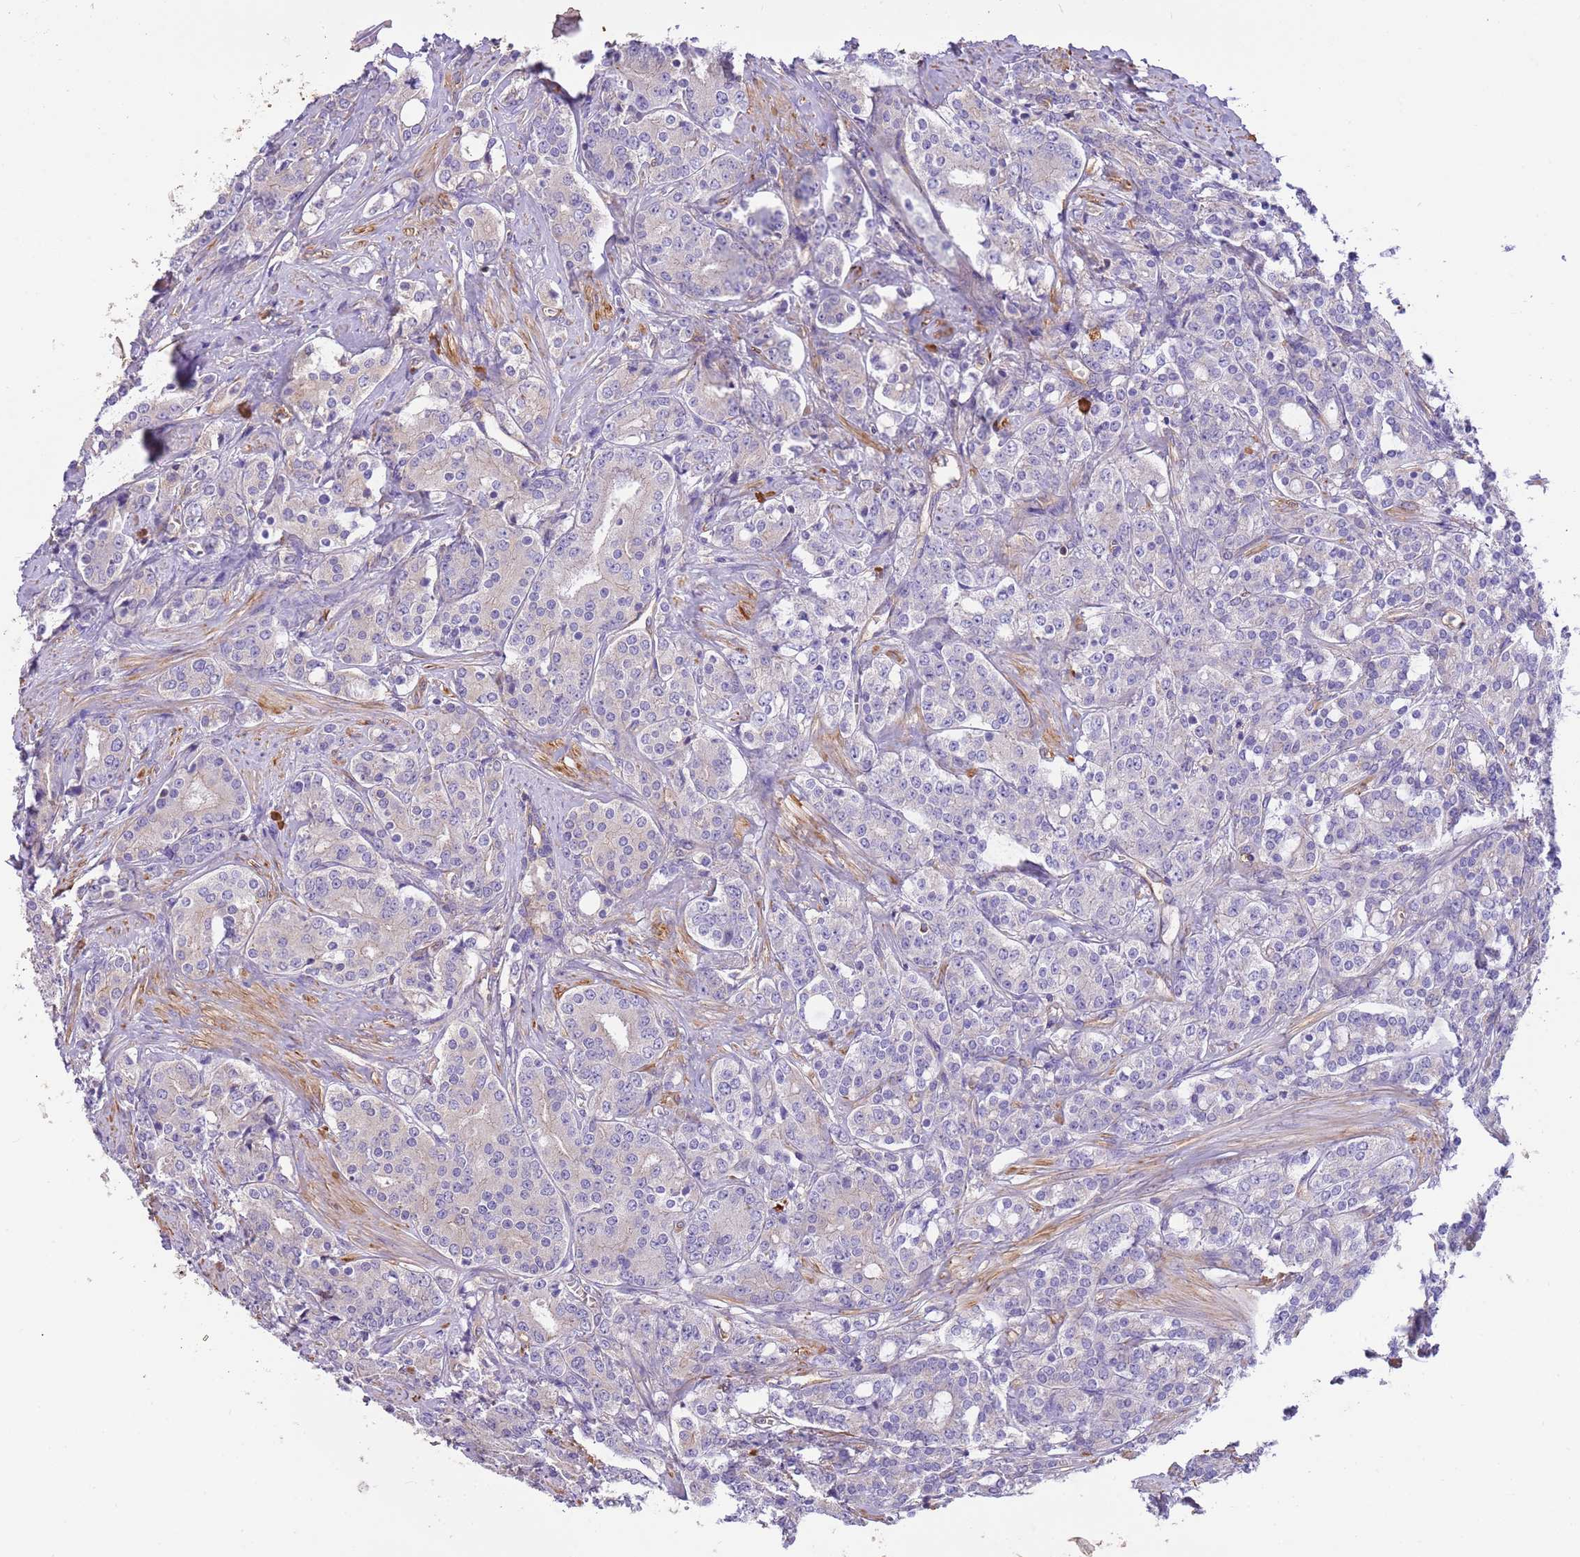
{"staining": {"intensity": "negative", "quantity": "none", "location": "none"}, "tissue": "prostate cancer", "cell_type": "Tumor cells", "image_type": "cancer", "snomed": [{"axis": "morphology", "description": "Adenocarcinoma, High grade"}, {"axis": "topography", "description": "Prostate"}], "caption": "This is an immunohistochemistry (IHC) histopathology image of human high-grade adenocarcinoma (prostate). There is no expression in tumor cells.", "gene": "NAALADL1", "patient": {"sex": "male", "age": 62}}